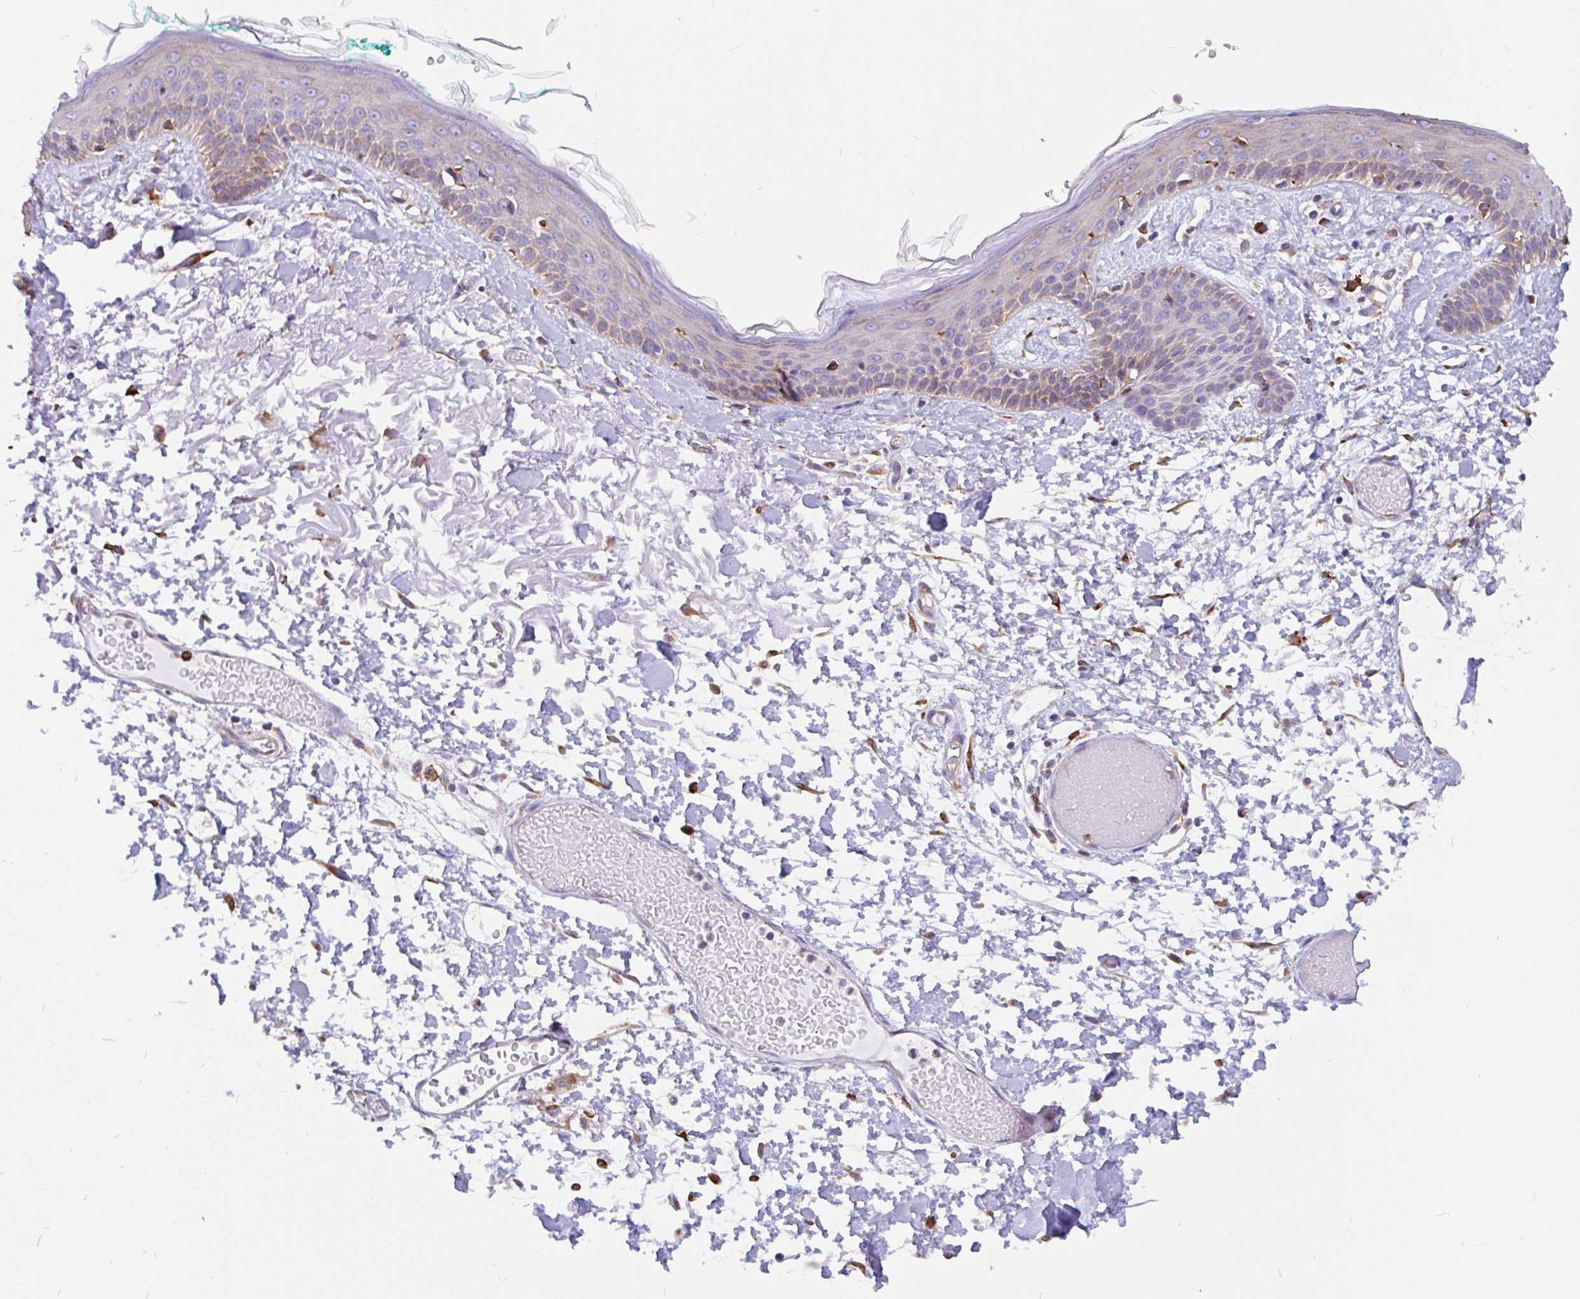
{"staining": {"intensity": "moderate", "quantity": ">75%", "location": "cytoplasmic/membranous"}, "tissue": "skin", "cell_type": "Fibroblasts", "image_type": "normal", "snomed": [{"axis": "morphology", "description": "Normal tissue, NOS"}, {"axis": "topography", "description": "Skin"}], "caption": "High-power microscopy captured an immunohistochemistry (IHC) micrograph of benign skin, revealing moderate cytoplasmic/membranous positivity in about >75% of fibroblasts.", "gene": "EML5", "patient": {"sex": "male", "age": 79}}